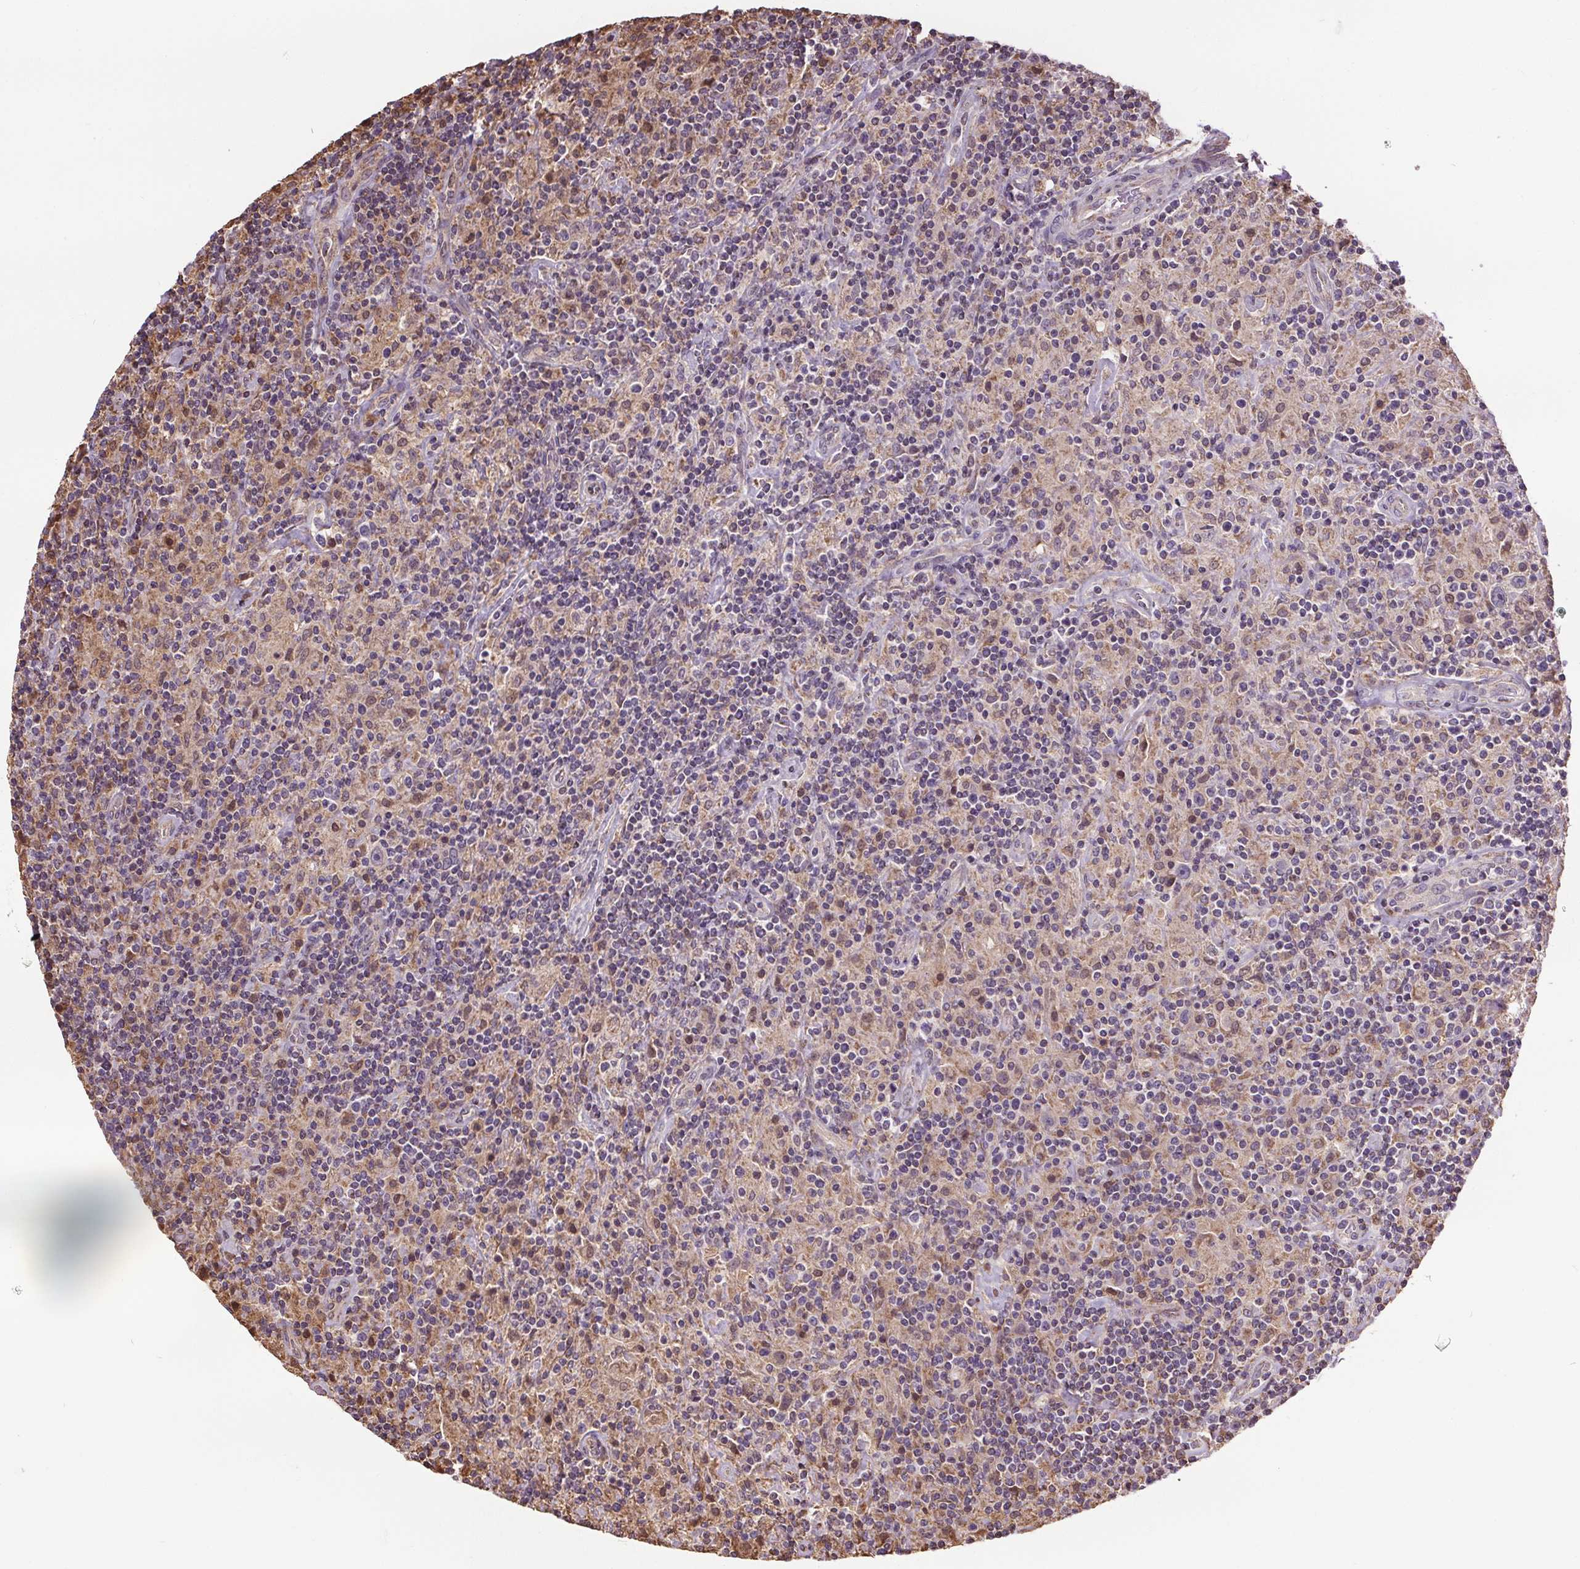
{"staining": {"intensity": "negative", "quantity": "none", "location": "none"}, "tissue": "lymphoma", "cell_type": "Tumor cells", "image_type": "cancer", "snomed": [{"axis": "morphology", "description": "Hodgkin's disease, NOS"}, {"axis": "topography", "description": "Lymph node"}], "caption": "A micrograph of lymphoma stained for a protein displays no brown staining in tumor cells.", "gene": "ZNF548", "patient": {"sex": "male", "age": 70}}